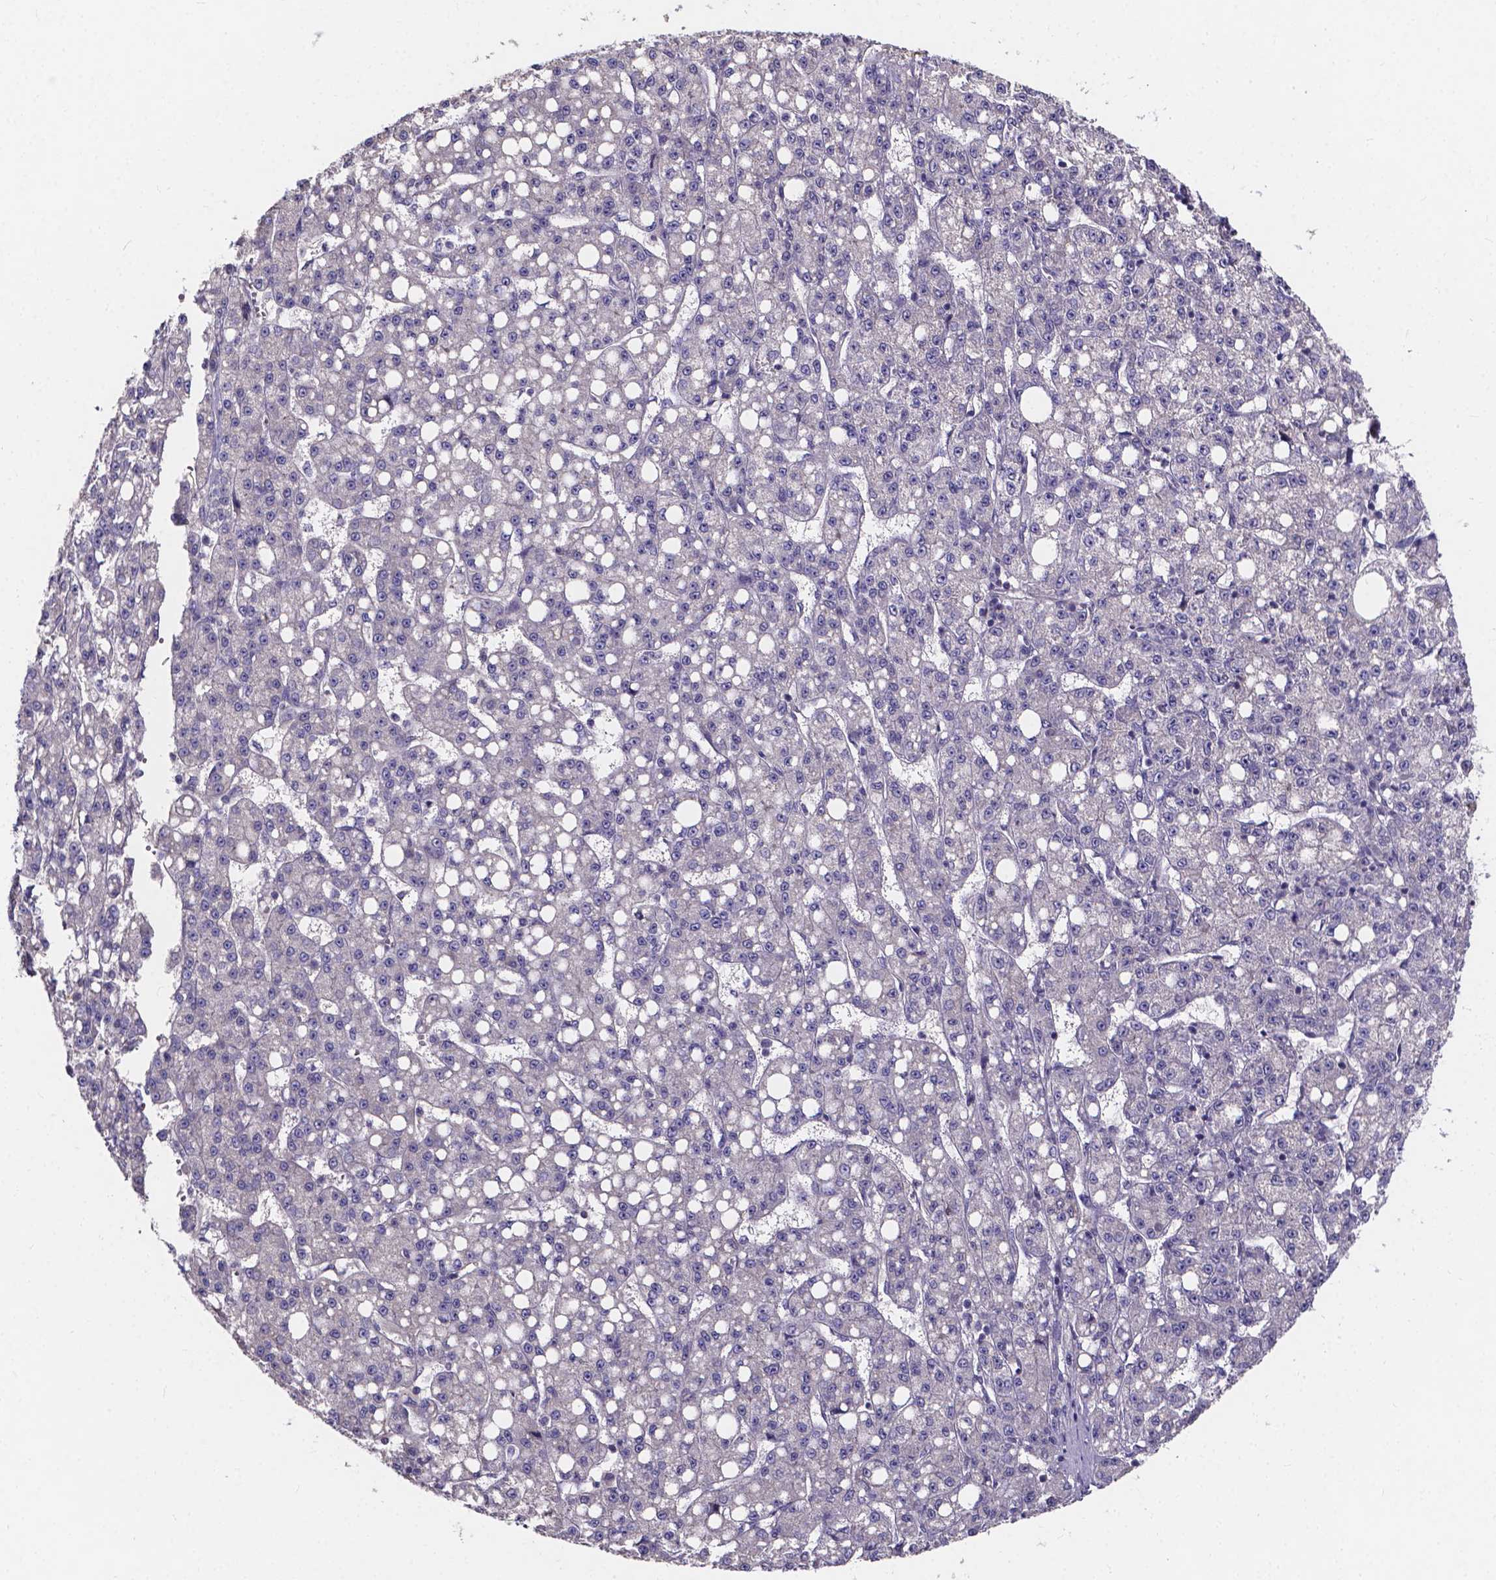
{"staining": {"intensity": "negative", "quantity": "none", "location": "none"}, "tissue": "liver cancer", "cell_type": "Tumor cells", "image_type": "cancer", "snomed": [{"axis": "morphology", "description": "Carcinoma, Hepatocellular, NOS"}, {"axis": "topography", "description": "Liver"}], "caption": "A histopathology image of liver cancer stained for a protein displays no brown staining in tumor cells.", "gene": "SPOCD1", "patient": {"sex": "female", "age": 65}}